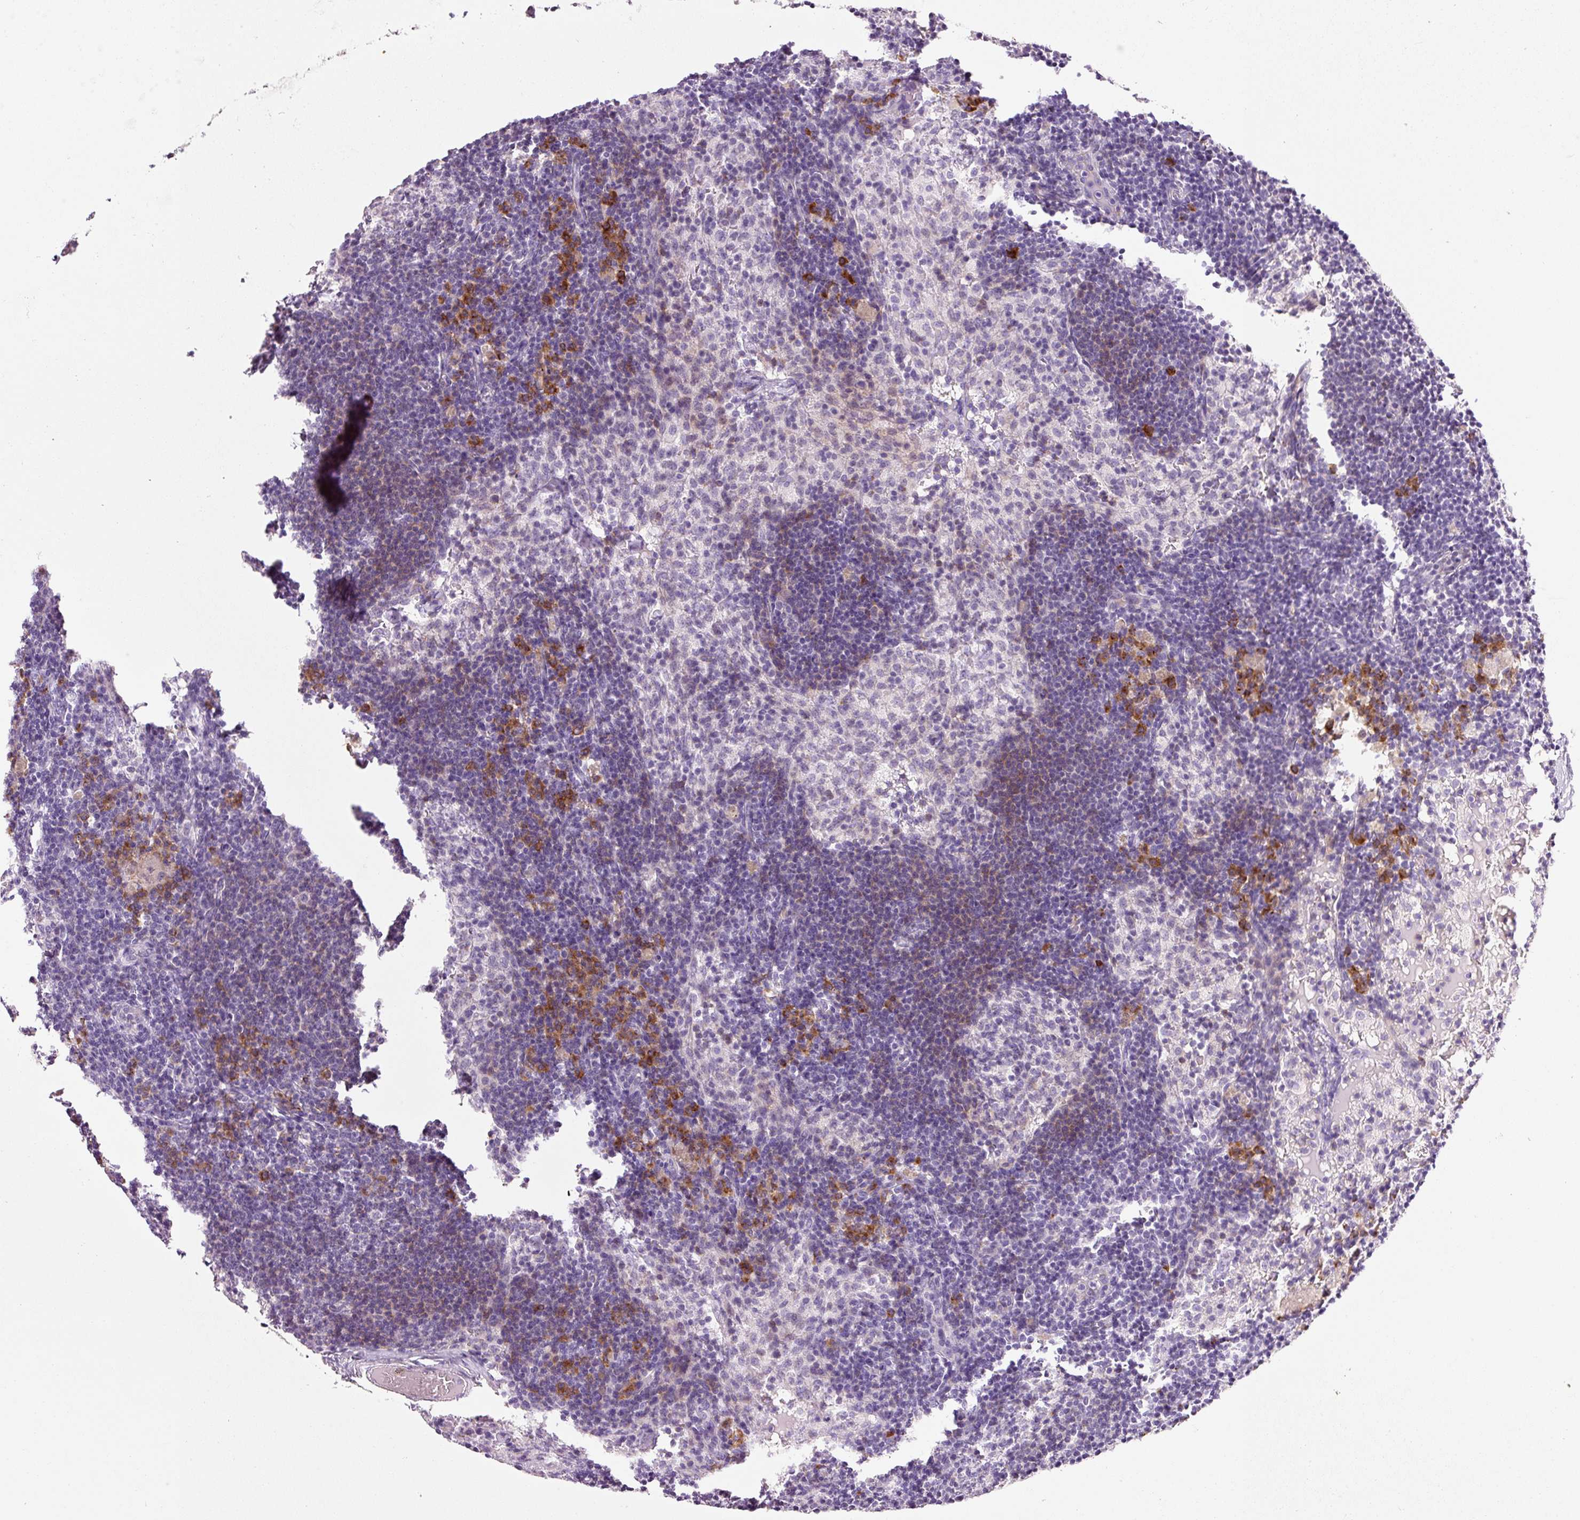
{"staining": {"intensity": "negative", "quantity": "none", "location": "none"}, "tissue": "lymph node", "cell_type": "Germinal center cells", "image_type": "normal", "snomed": [{"axis": "morphology", "description": "Normal tissue, NOS"}, {"axis": "topography", "description": "Lymph node"}], "caption": "IHC micrograph of unremarkable lymph node: human lymph node stained with DAB (3,3'-diaminobenzidine) shows no significant protein positivity in germinal center cells.", "gene": "HAX1", "patient": {"sex": "male", "age": 49}}